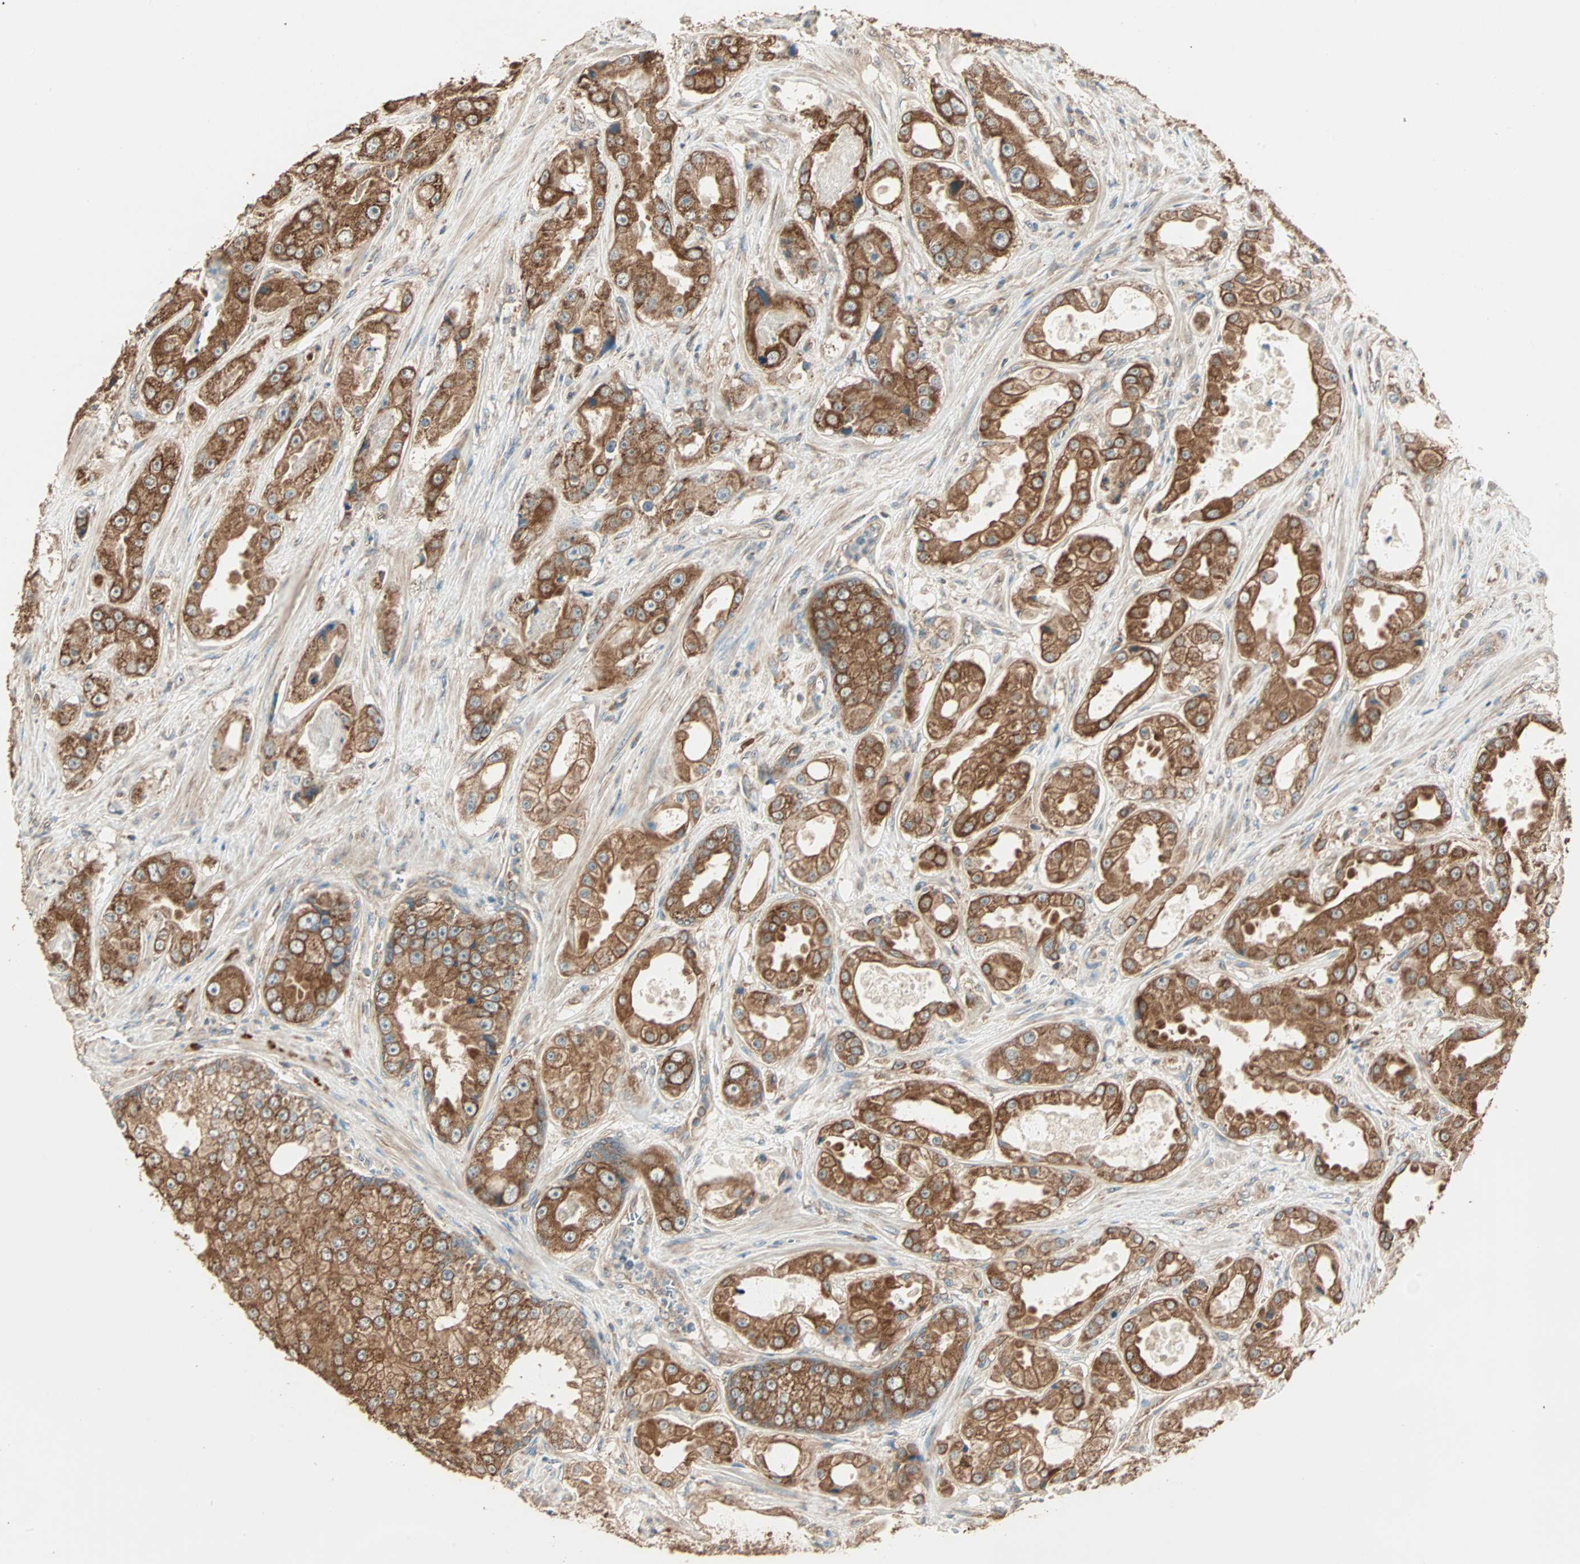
{"staining": {"intensity": "strong", "quantity": ">75%", "location": "cytoplasmic/membranous"}, "tissue": "prostate cancer", "cell_type": "Tumor cells", "image_type": "cancer", "snomed": [{"axis": "morphology", "description": "Adenocarcinoma, High grade"}, {"axis": "topography", "description": "Prostate"}], "caption": "A high-resolution micrograph shows immunohistochemistry staining of prostate cancer, which exhibits strong cytoplasmic/membranous staining in about >75% of tumor cells. (DAB = brown stain, brightfield microscopy at high magnification).", "gene": "EIF4G2", "patient": {"sex": "male", "age": 73}}